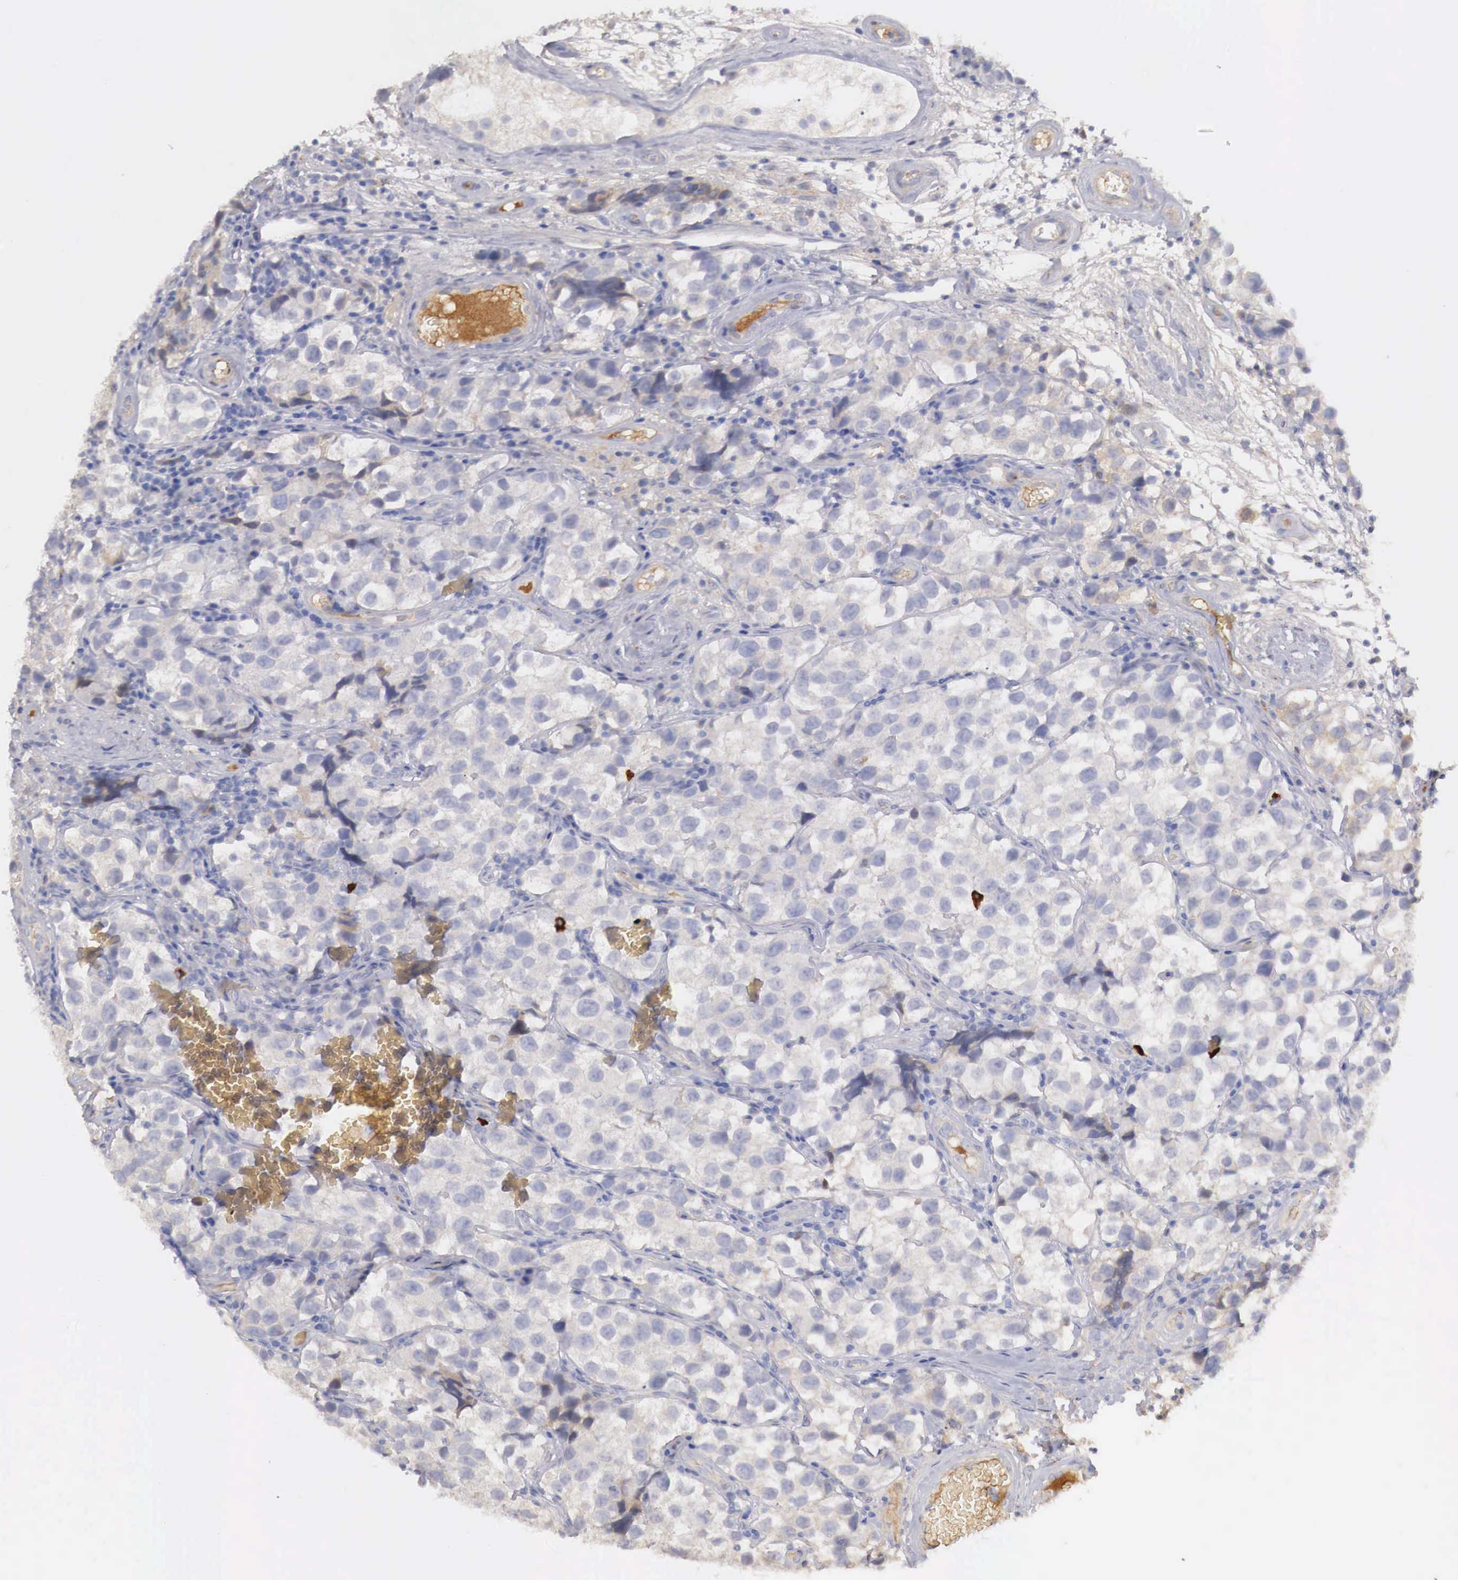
{"staining": {"intensity": "negative", "quantity": "none", "location": "none"}, "tissue": "testis cancer", "cell_type": "Tumor cells", "image_type": "cancer", "snomed": [{"axis": "morphology", "description": "Seminoma, NOS"}, {"axis": "topography", "description": "Testis"}], "caption": "The immunohistochemistry (IHC) histopathology image has no significant positivity in tumor cells of testis cancer (seminoma) tissue.", "gene": "KLHDC7B", "patient": {"sex": "male", "age": 39}}